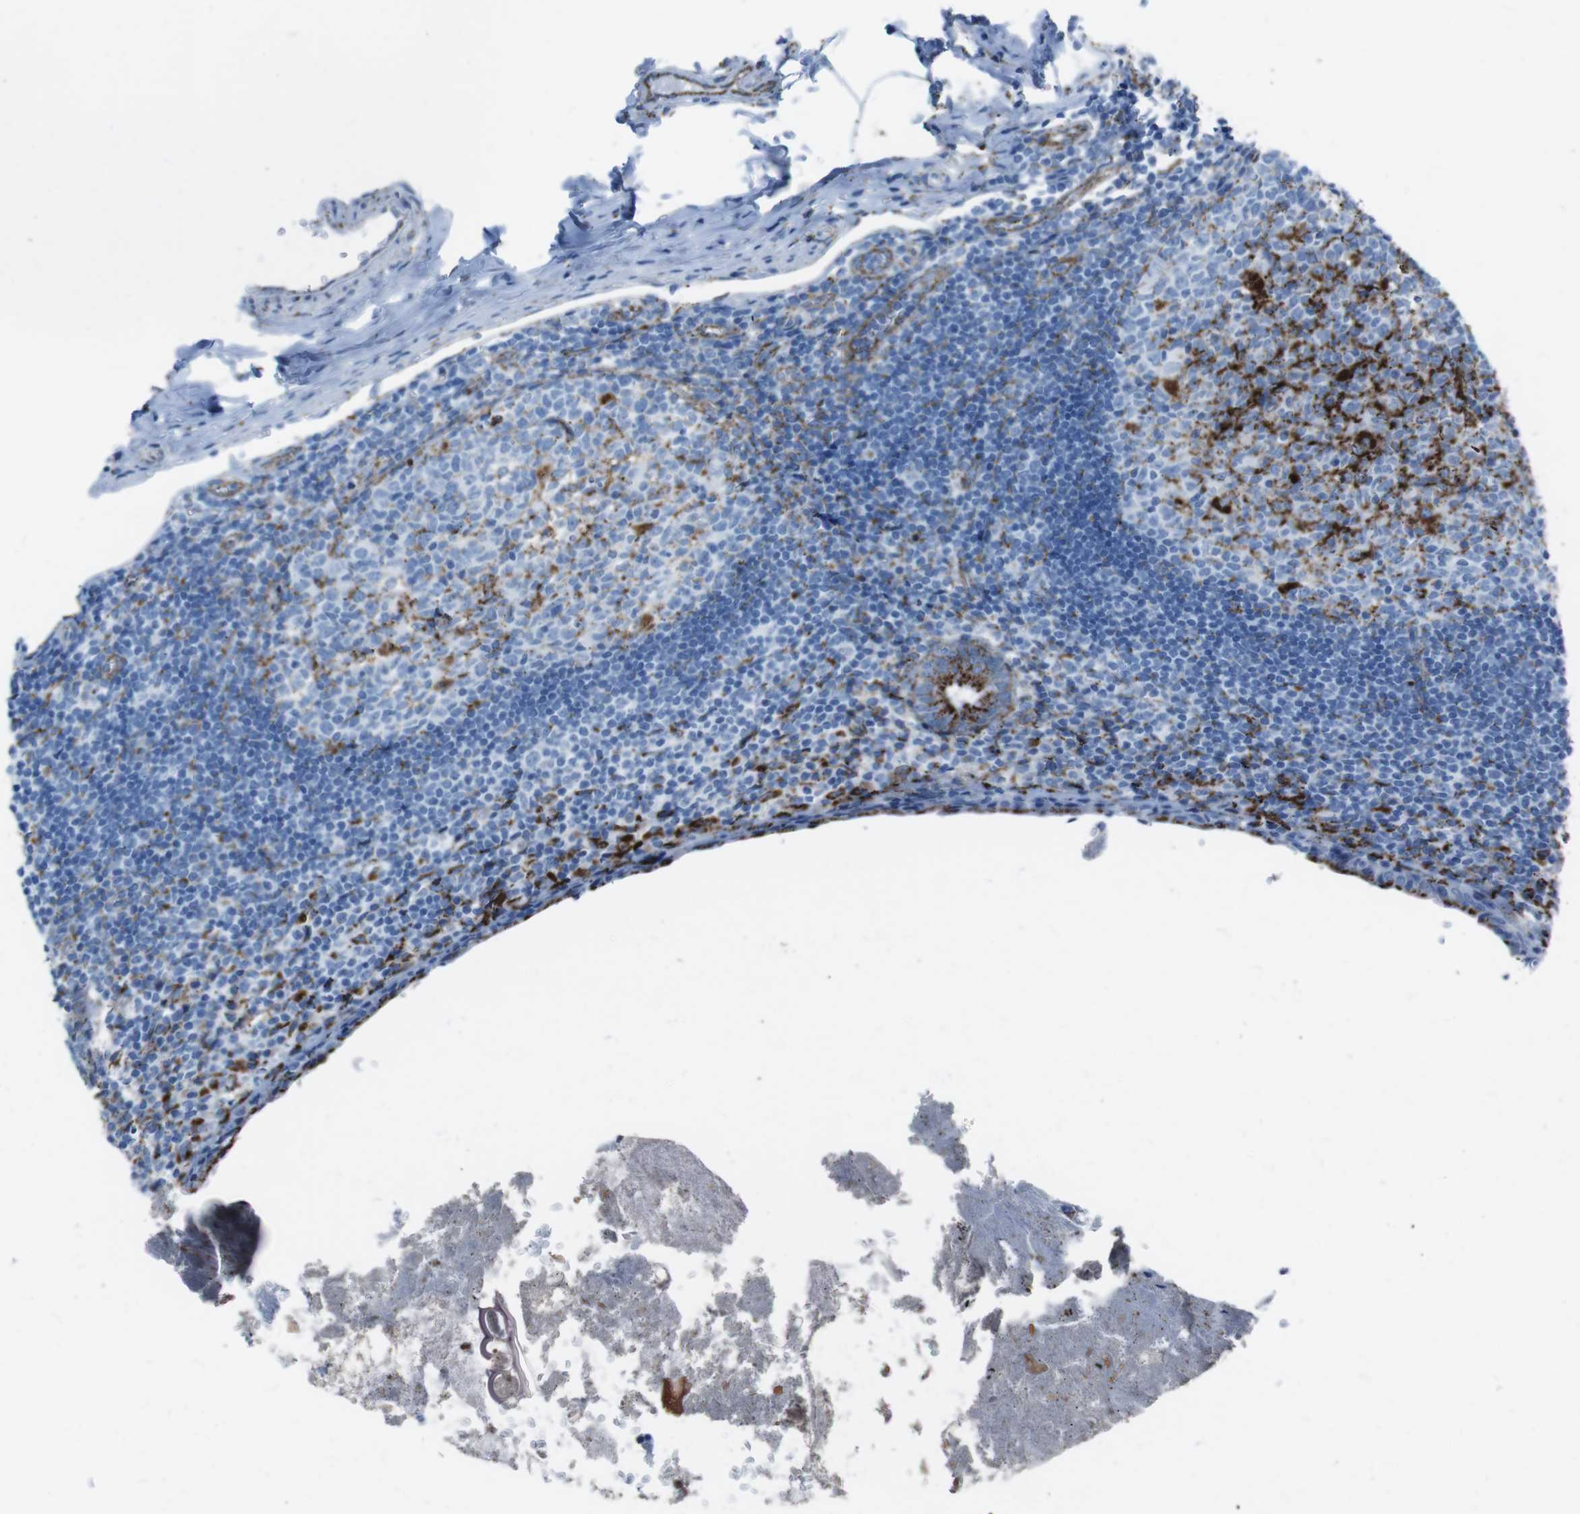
{"staining": {"intensity": "strong", "quantity": ">75%", "location": "cytoplasmic/membranous"}, "tissue": "appendix", "cell_type": "Glandular cells", "image_type": "normal", "snomed": [{"axis": "morphology", "description": "Normal tissue, NOS"}, {"axis": "topography", "description": "Appendix"}], "caption": "Strong cytoplasmic/membranous expression for a protein is present in approximately >75% of glandular cells of normal appendix using immunohistochemistry.", "gene": "SCARB2", "patient": {"sex": "female", "age": 10}}